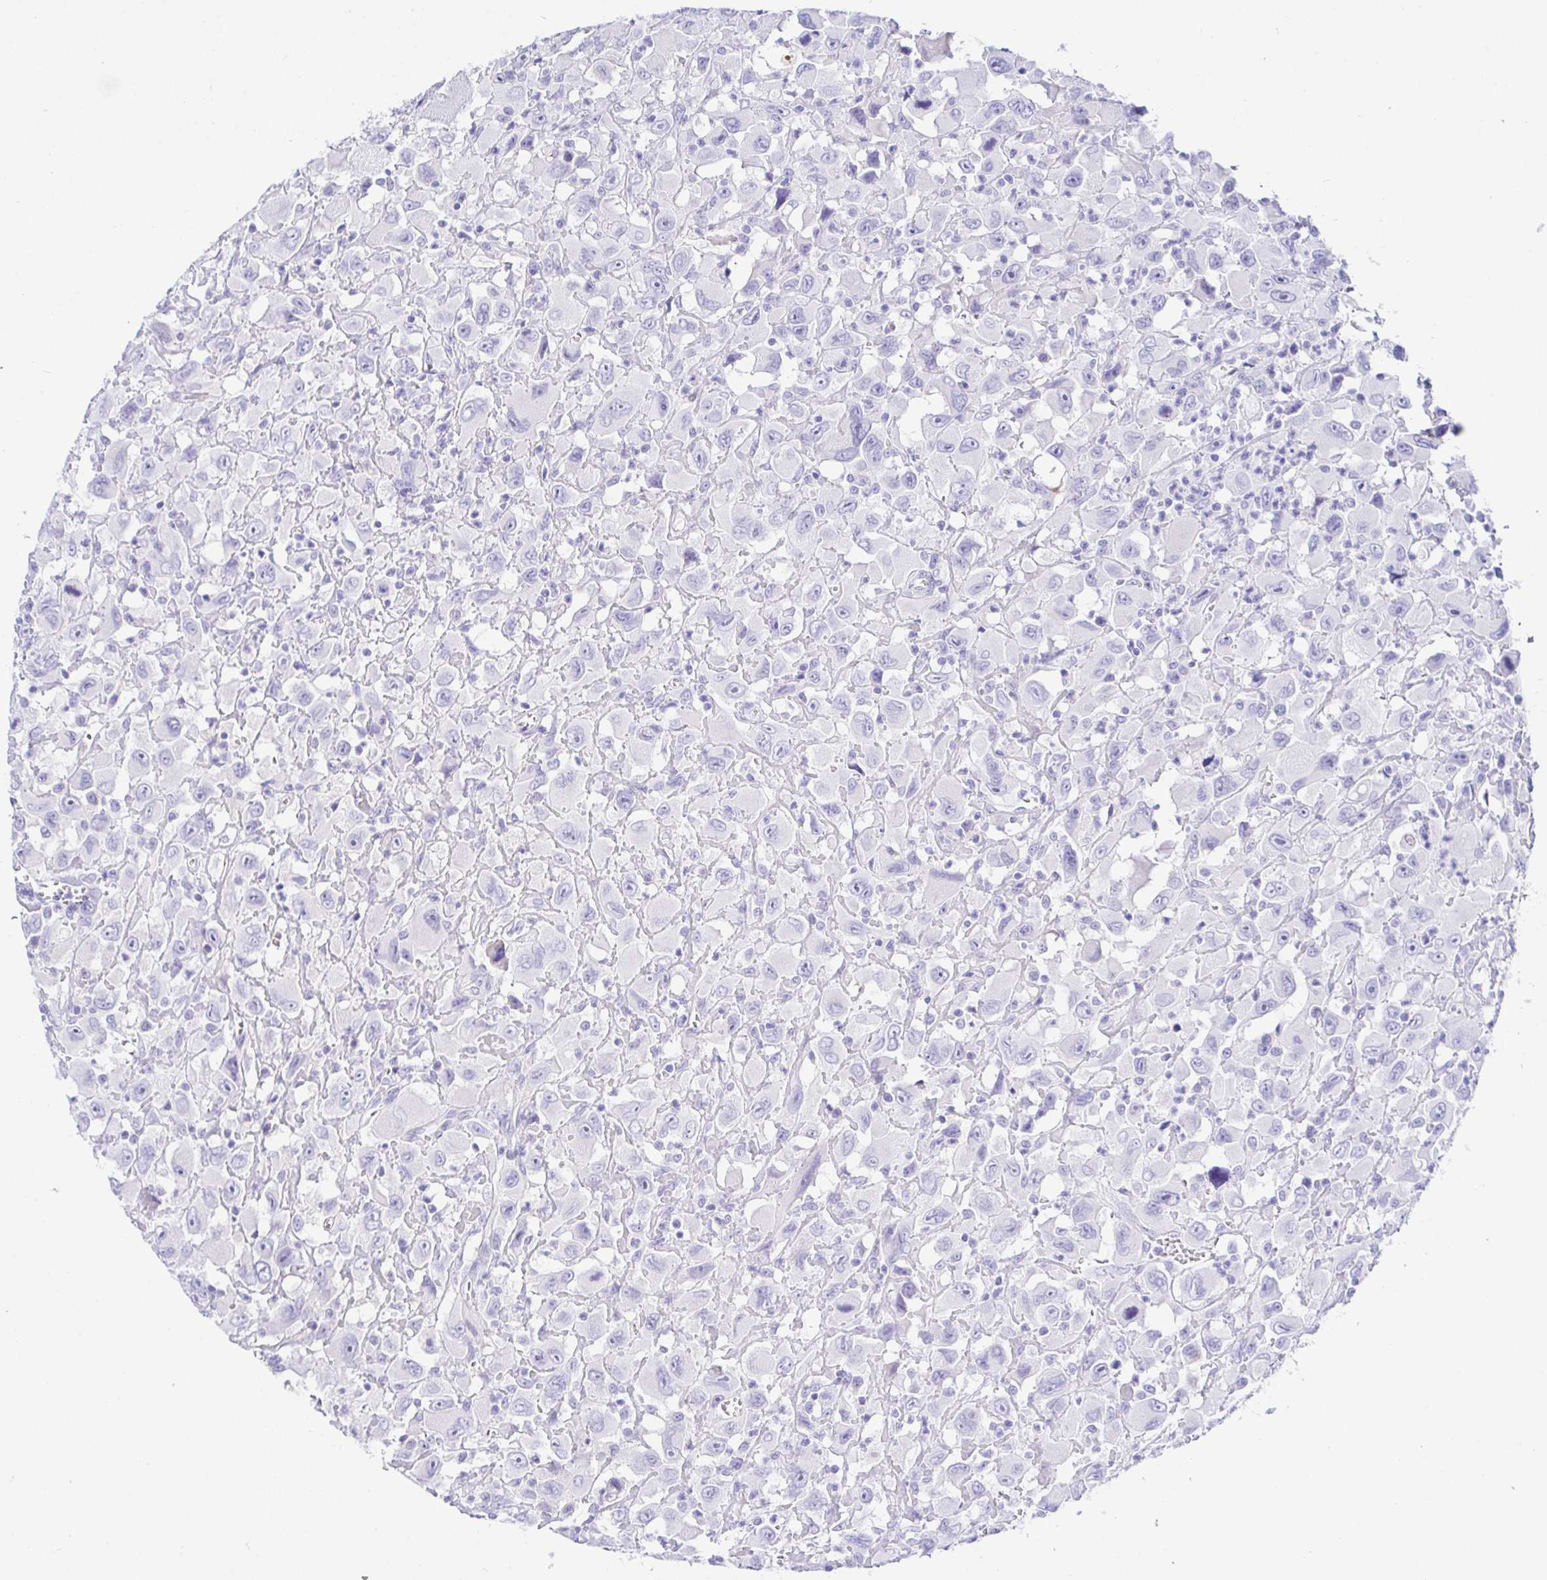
{"staining": {"intensity": "negative", "quantity": "none", "location": "none"}, "tissue": "head and neck cancer", "cell_type": "Tumor cells", "image_type": "cancer", "snomed": [{"axis": "morphology", "description": "Squamous cell carcinoma, NOS"}, {"axis": "morphology", "description": "Squamous cell carcinoma, metastatic, NOS"}, {"axis": "topography", "description": "Oral tissue"}, {"axis": "topography", "description": "Head-Neck"}], "caption": "Head and neck cancer stained for a protein using immunohistochemistry displays no positivity tumor cells.", "gene": "PINLYP", "patient": {"sex": "female", "age": 85}}